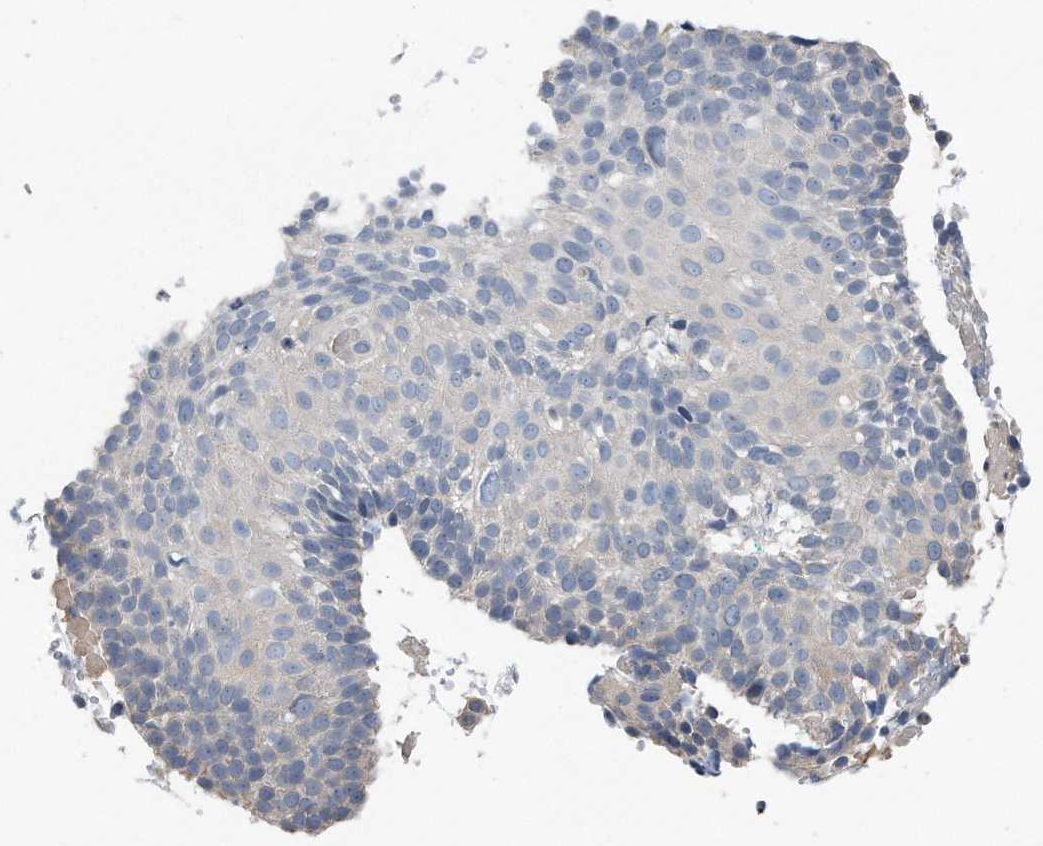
{"staining": {"intensity": "negative", "quantity": "none", "location": "none"}, "tissue": "cervical cancer", "cell_type": "Tumor cells", "image_type": "cancer", "snomed": [{"axis": "morphology", "description": "Squamous cell carcinoma, NOS"}, {"axis": "topography", "description": "Cervix"}], "caption": "Immunohistochemical staining of cervical squamous cell carcinoma displays no significant staining in tumor cells.", "gene": "YRDC", "patient": {"sex": "female", "age": 74}}